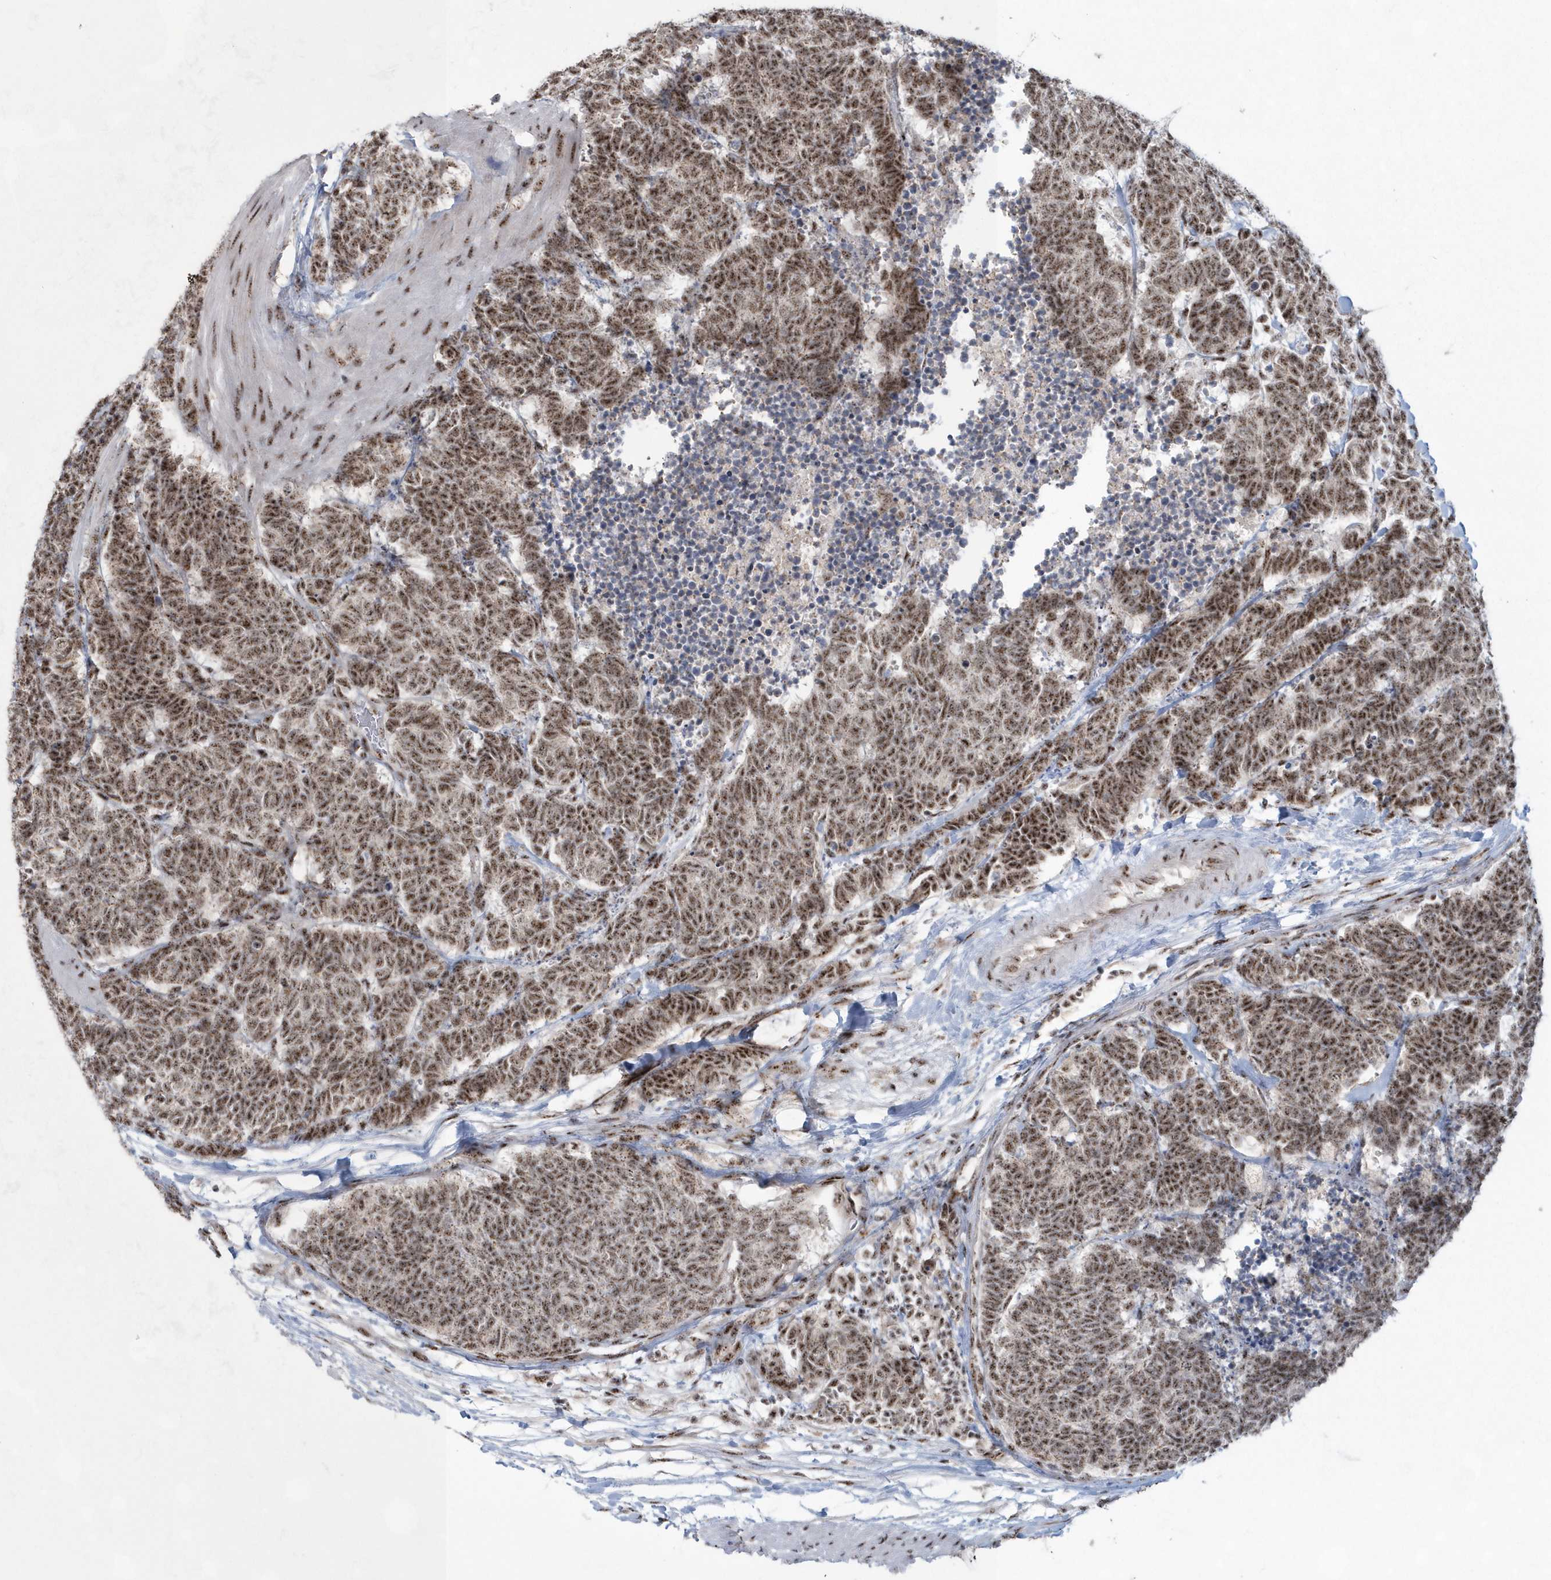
{"staining": {"intensity": "moderate", "quantity": ">75%", "location": "nuclear"}, "tissue": "carcinoid", "cell_type": "Tumor cells", "image_type": "cancer", "snomed": [{"axis": "morphology", "description": "Carcinoma, NOS"}, {"axis": "morphology", "description": "Carcinoid, malignant, NOS"}, {"axis": "topography", "description": "Urinary bladder"}], "caption": "Immunohistochemistry (DAB) staining of human carcinoid displays moderate nuclear protein staining in about >75% of tumor cells.", "gene": "KDM6B", "patient": {"sex": "male", "age": 57}}